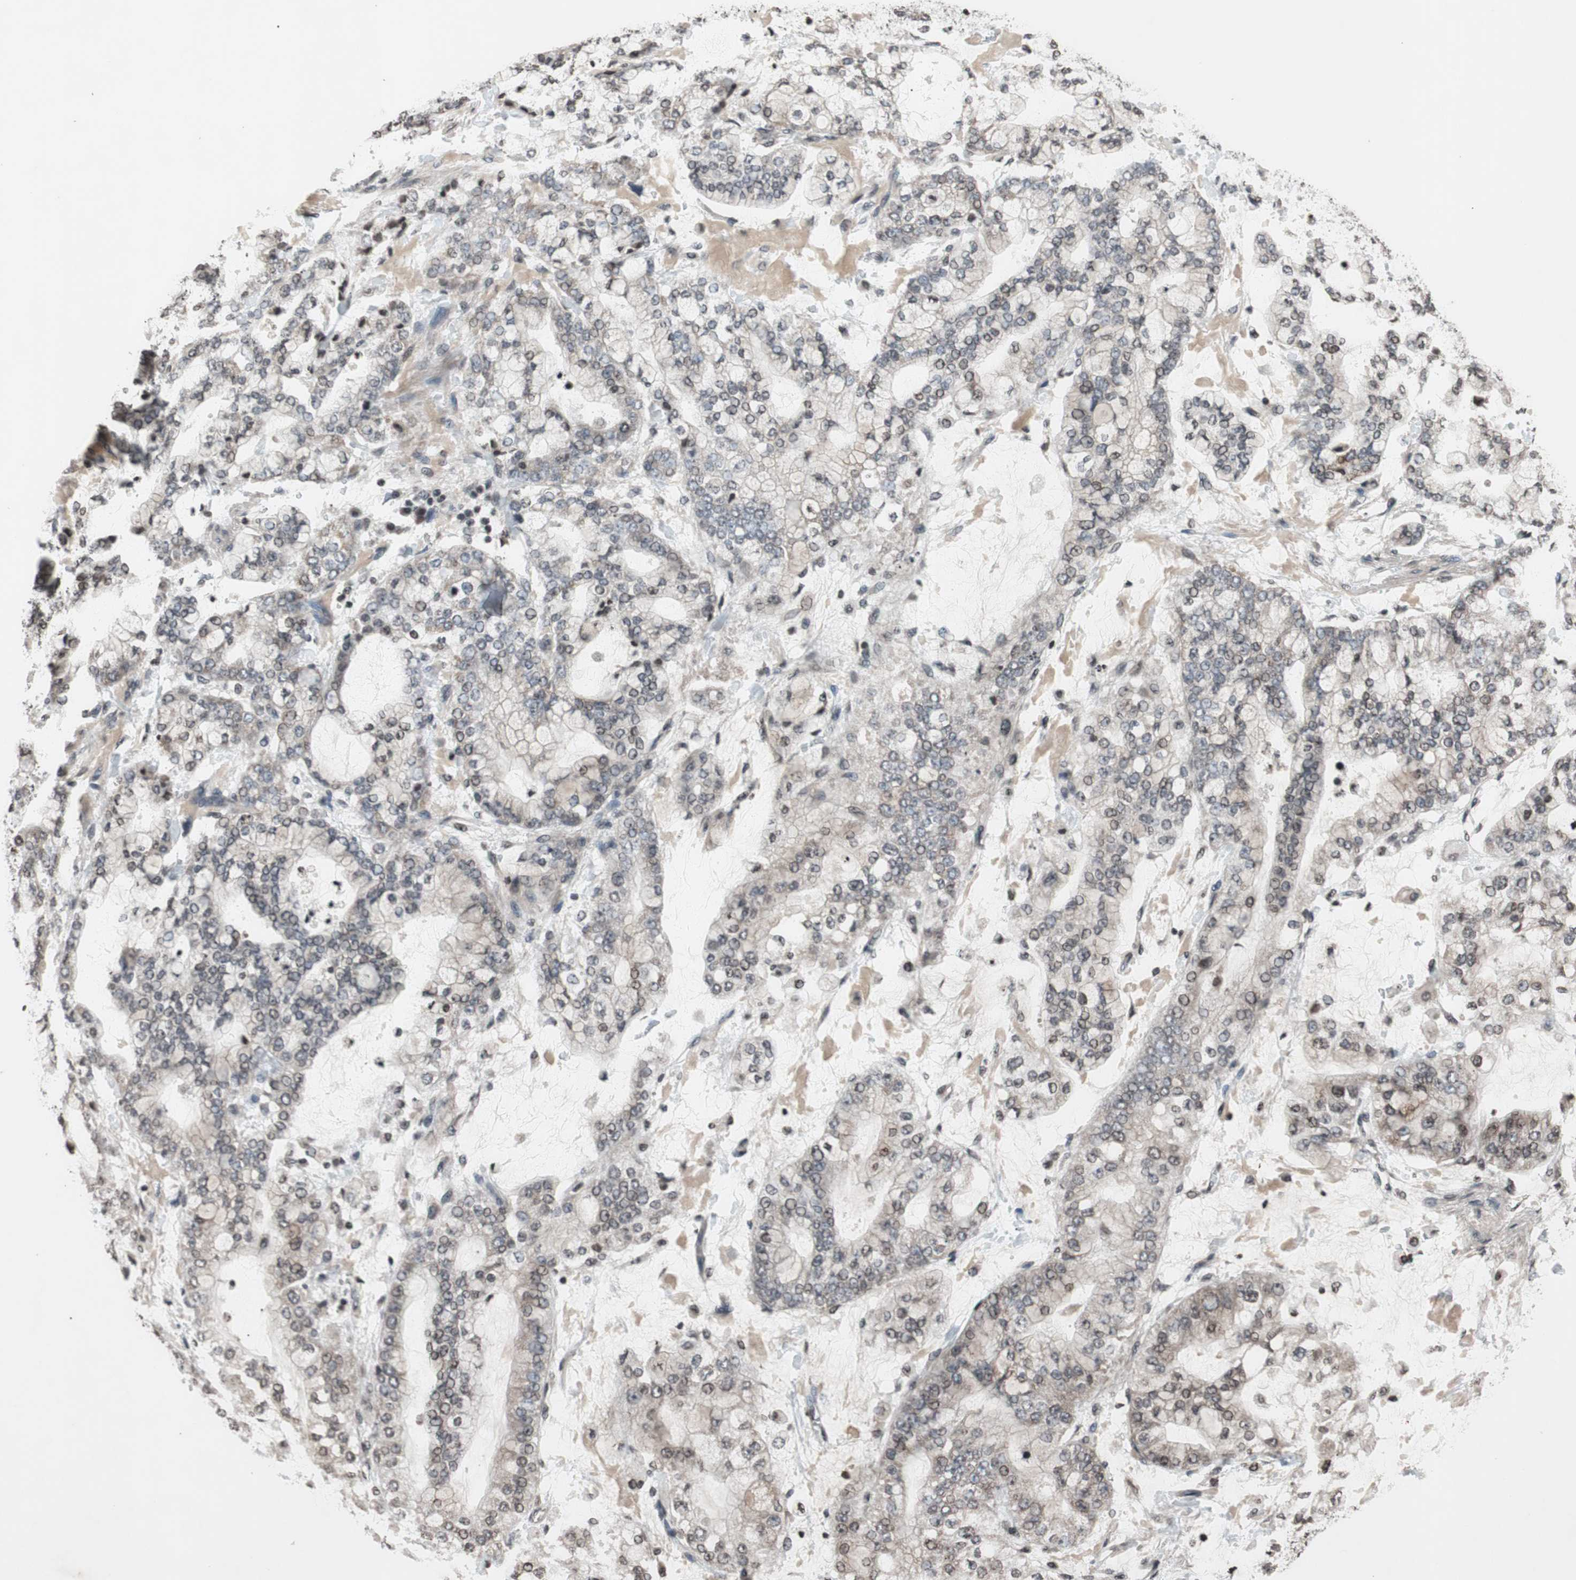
{"staining": {"intensity": "weak", "quantity": "25%-75%", "location": "nuclear"}, "tissue": "stomach cancer", "cell_type": "Tumor cells", "image_type": "cancer", "snomed": [{"axis": "morphology", "description": "Adenocarcinoma, NOS"}, {"axis": "topography", "description": "Stomach"}], "caption": "Human adenocarcinoma (stomach) stained with a brown dye displays weak nuclear positive staining in approximately 25%-75% of tumor cells.", "gene": "MCM6", "patient": {"sex": "male", "age": 76}}